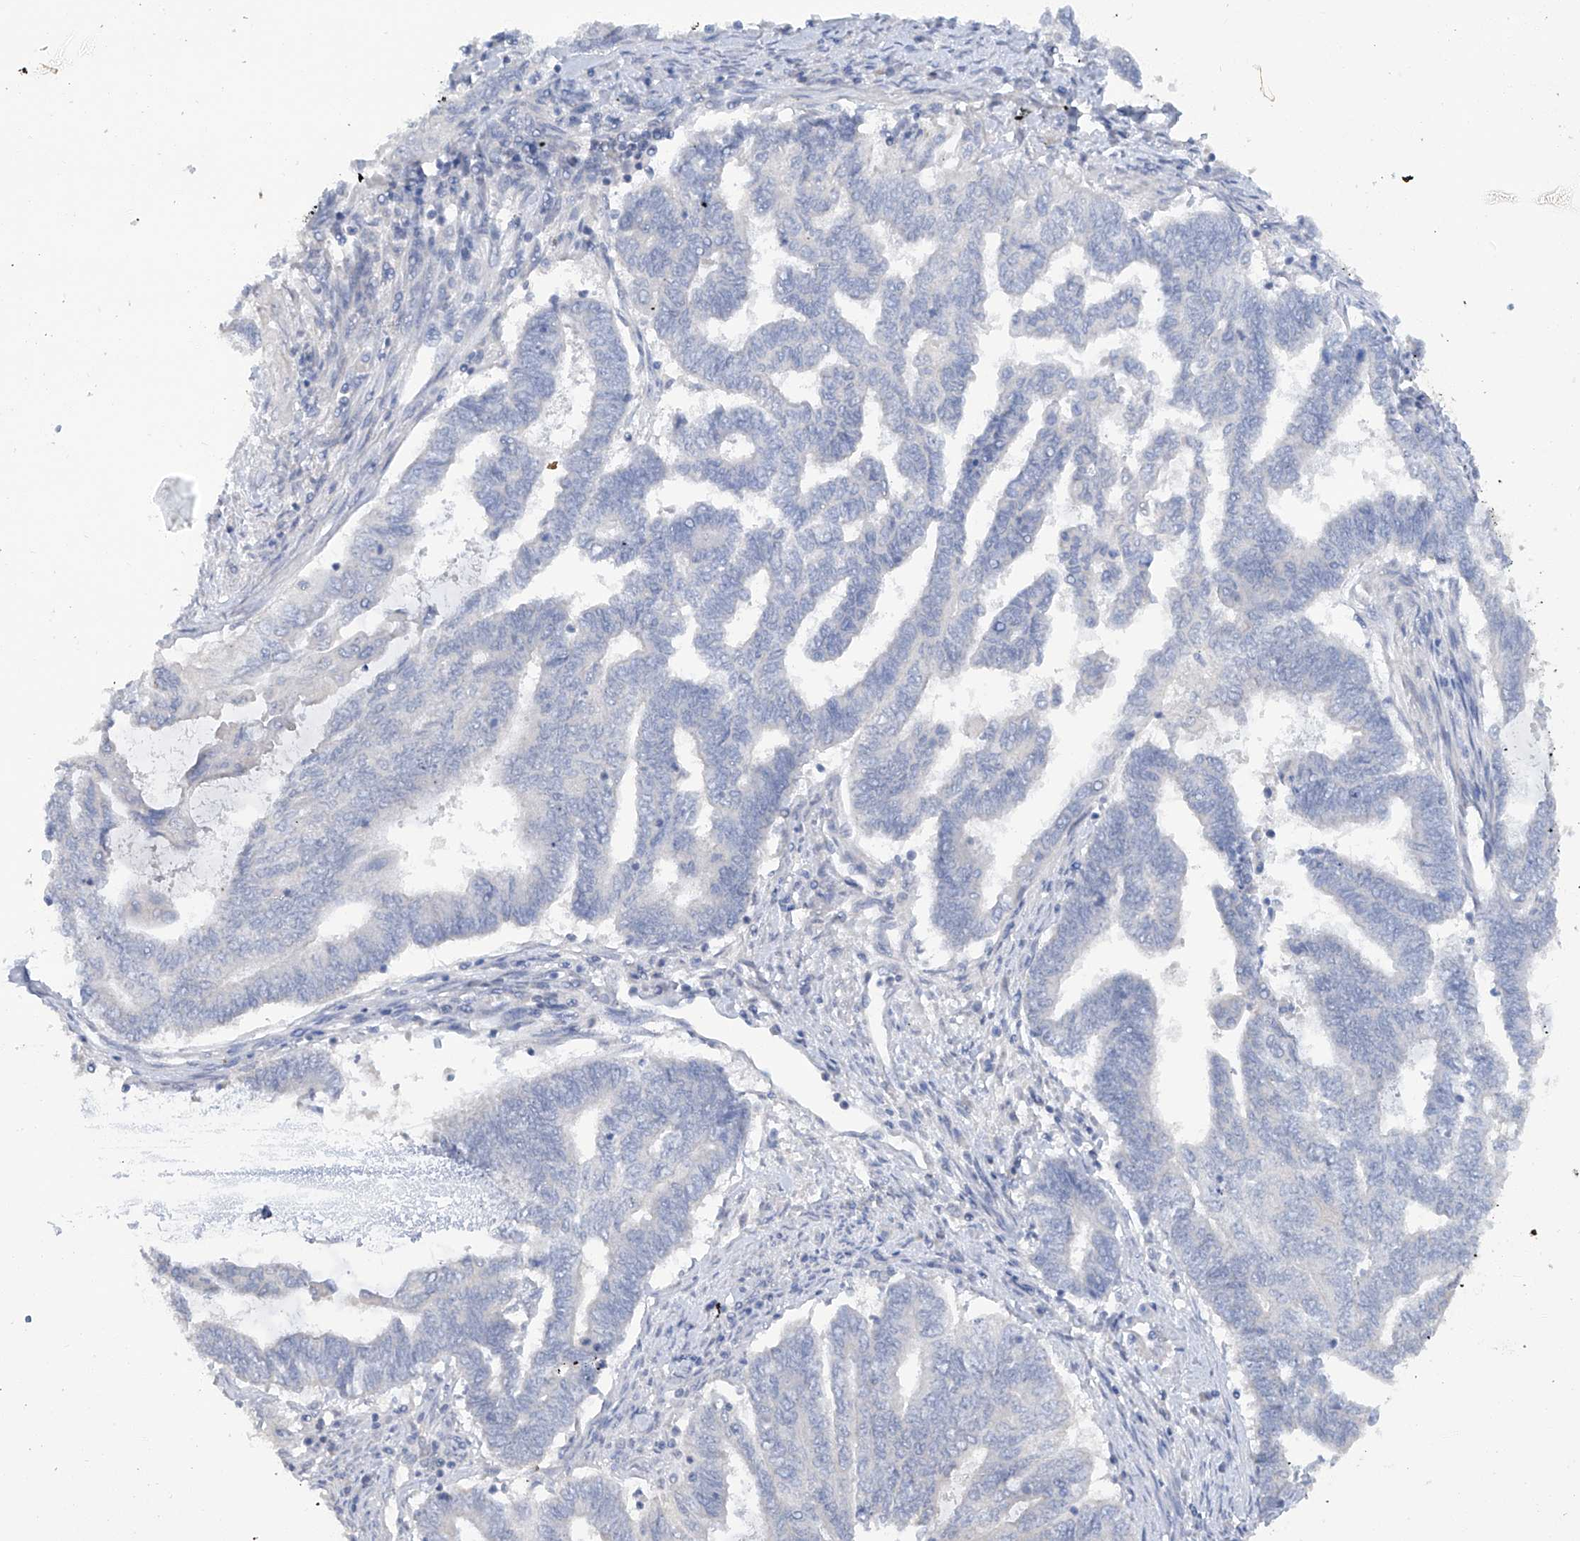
{"staining": {"intensity": "negative", "quantity": "none", "location": "none"}, "tissue": "endometrial cancer", "cell_type": "Tumor cells", "image_type": "cancer", "snomed": [{"axis": "morphology", "description": "Adenocarcinoma, NOS"}, {"axis": "topography", "description": "Uterus"}, {"axis": "topography", "description": "Endometrium"}], "caption": "This is a micrograph of IHC staining of adenocarcinoma (endometrial), which shows no staining in tumor cells. (DAB (3,3'-diaminobenzidine) immunohistochemistry visualized using brightfield microscopy, high magnification).", "gene": "HAS3", "patient": {"sex": "female", "age": 70}}